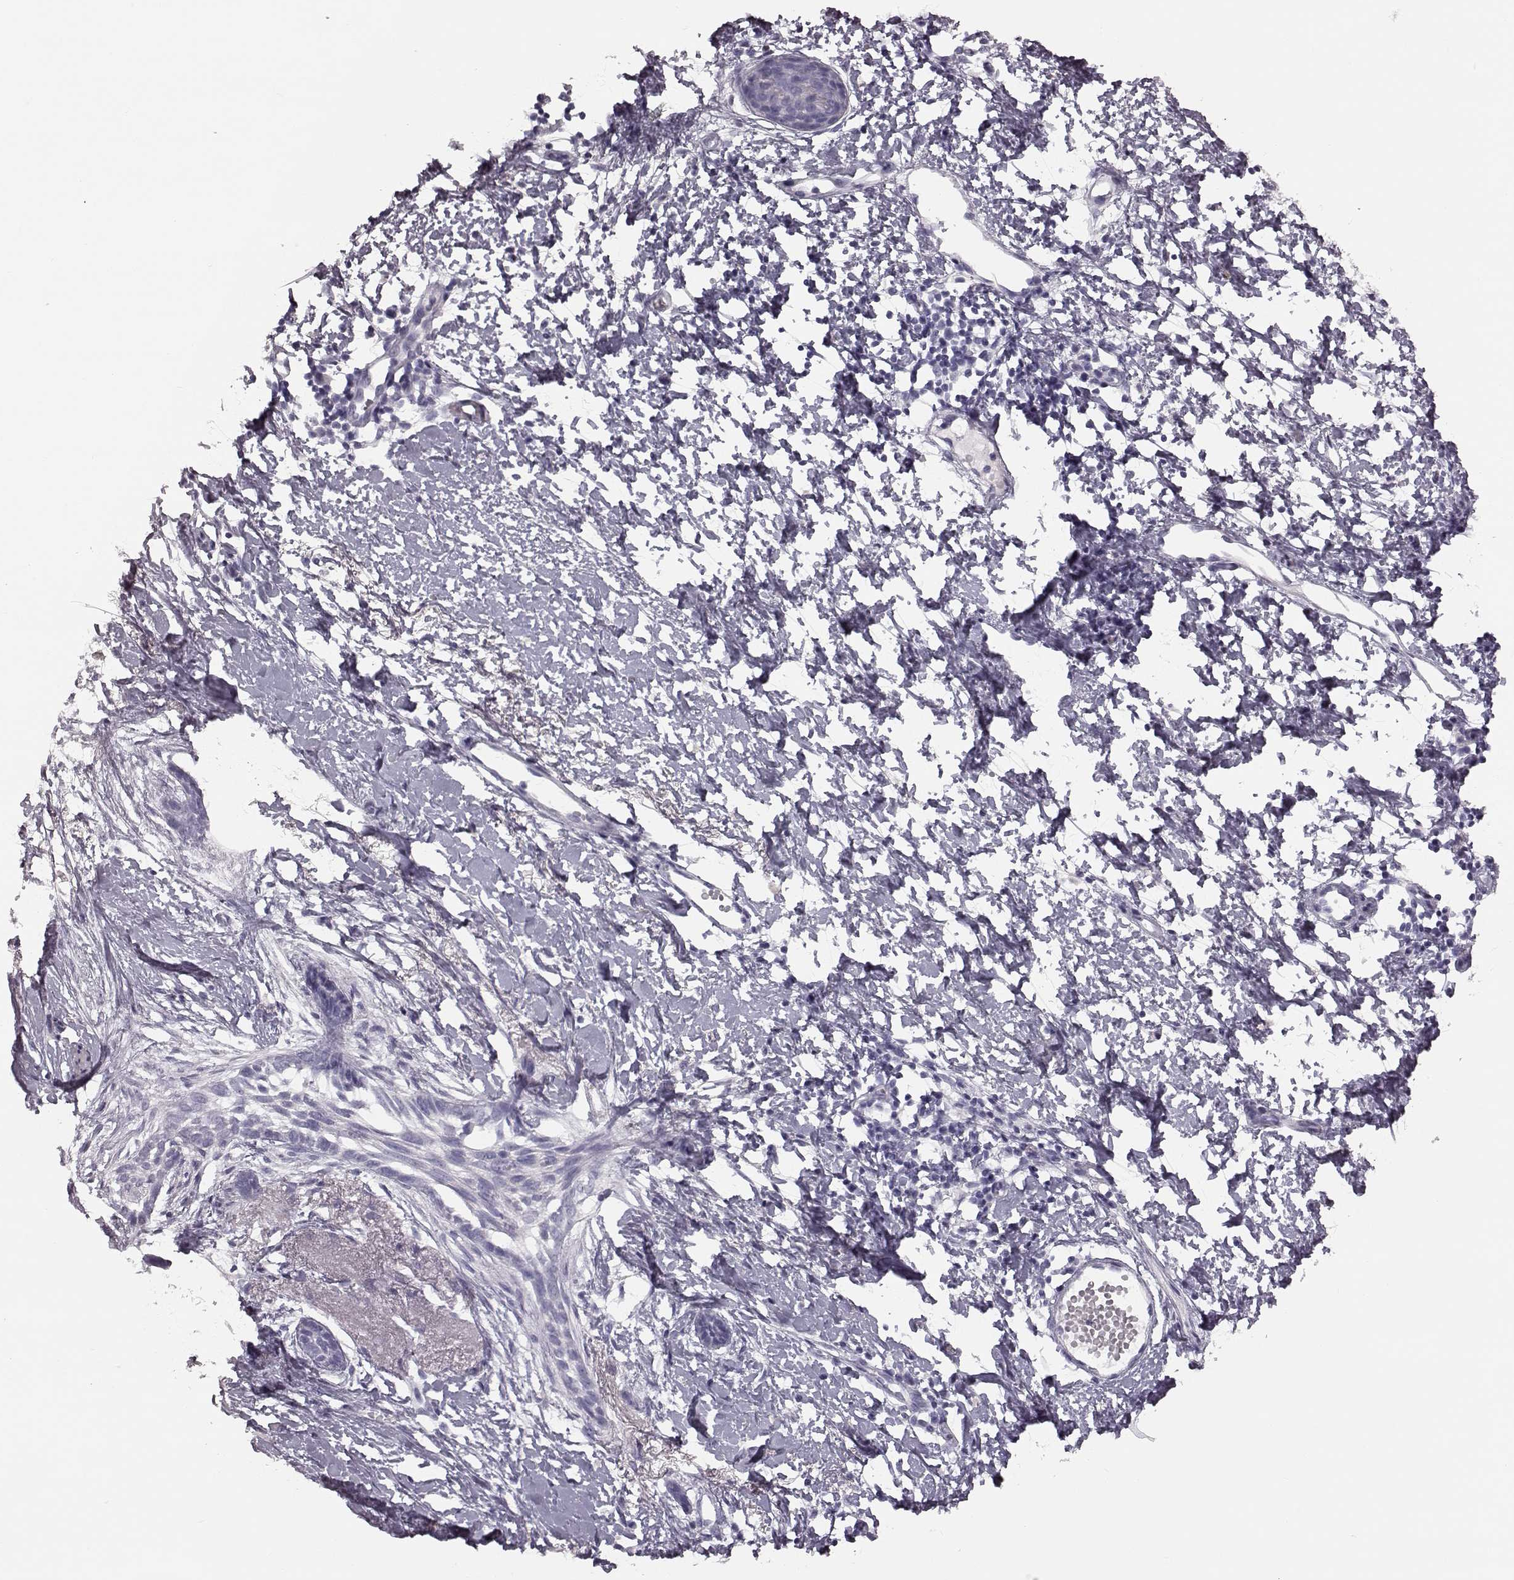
{"staining": {"intensity": "negative", "quantity": "none", "location": "none"}, "tissue": "skin cancer", "cell_type": "Tumor cells", "image_type": "cancer", "snomed": [{"axis": "morphology", "description": "Normal tissue, NOS"}, {"axis": "morphology", "description": "Basal cell carcinoma"}, {"axis": "topography", "description": "Skin"}], "caption": "DAB (3,3'-diaminobenzidine) immunohistochemical staining of human skin cancer exhibits no significant positivity in tumor cells.", "gene": "ZNF433", "patient": {"sex": "male", "age": 84}}